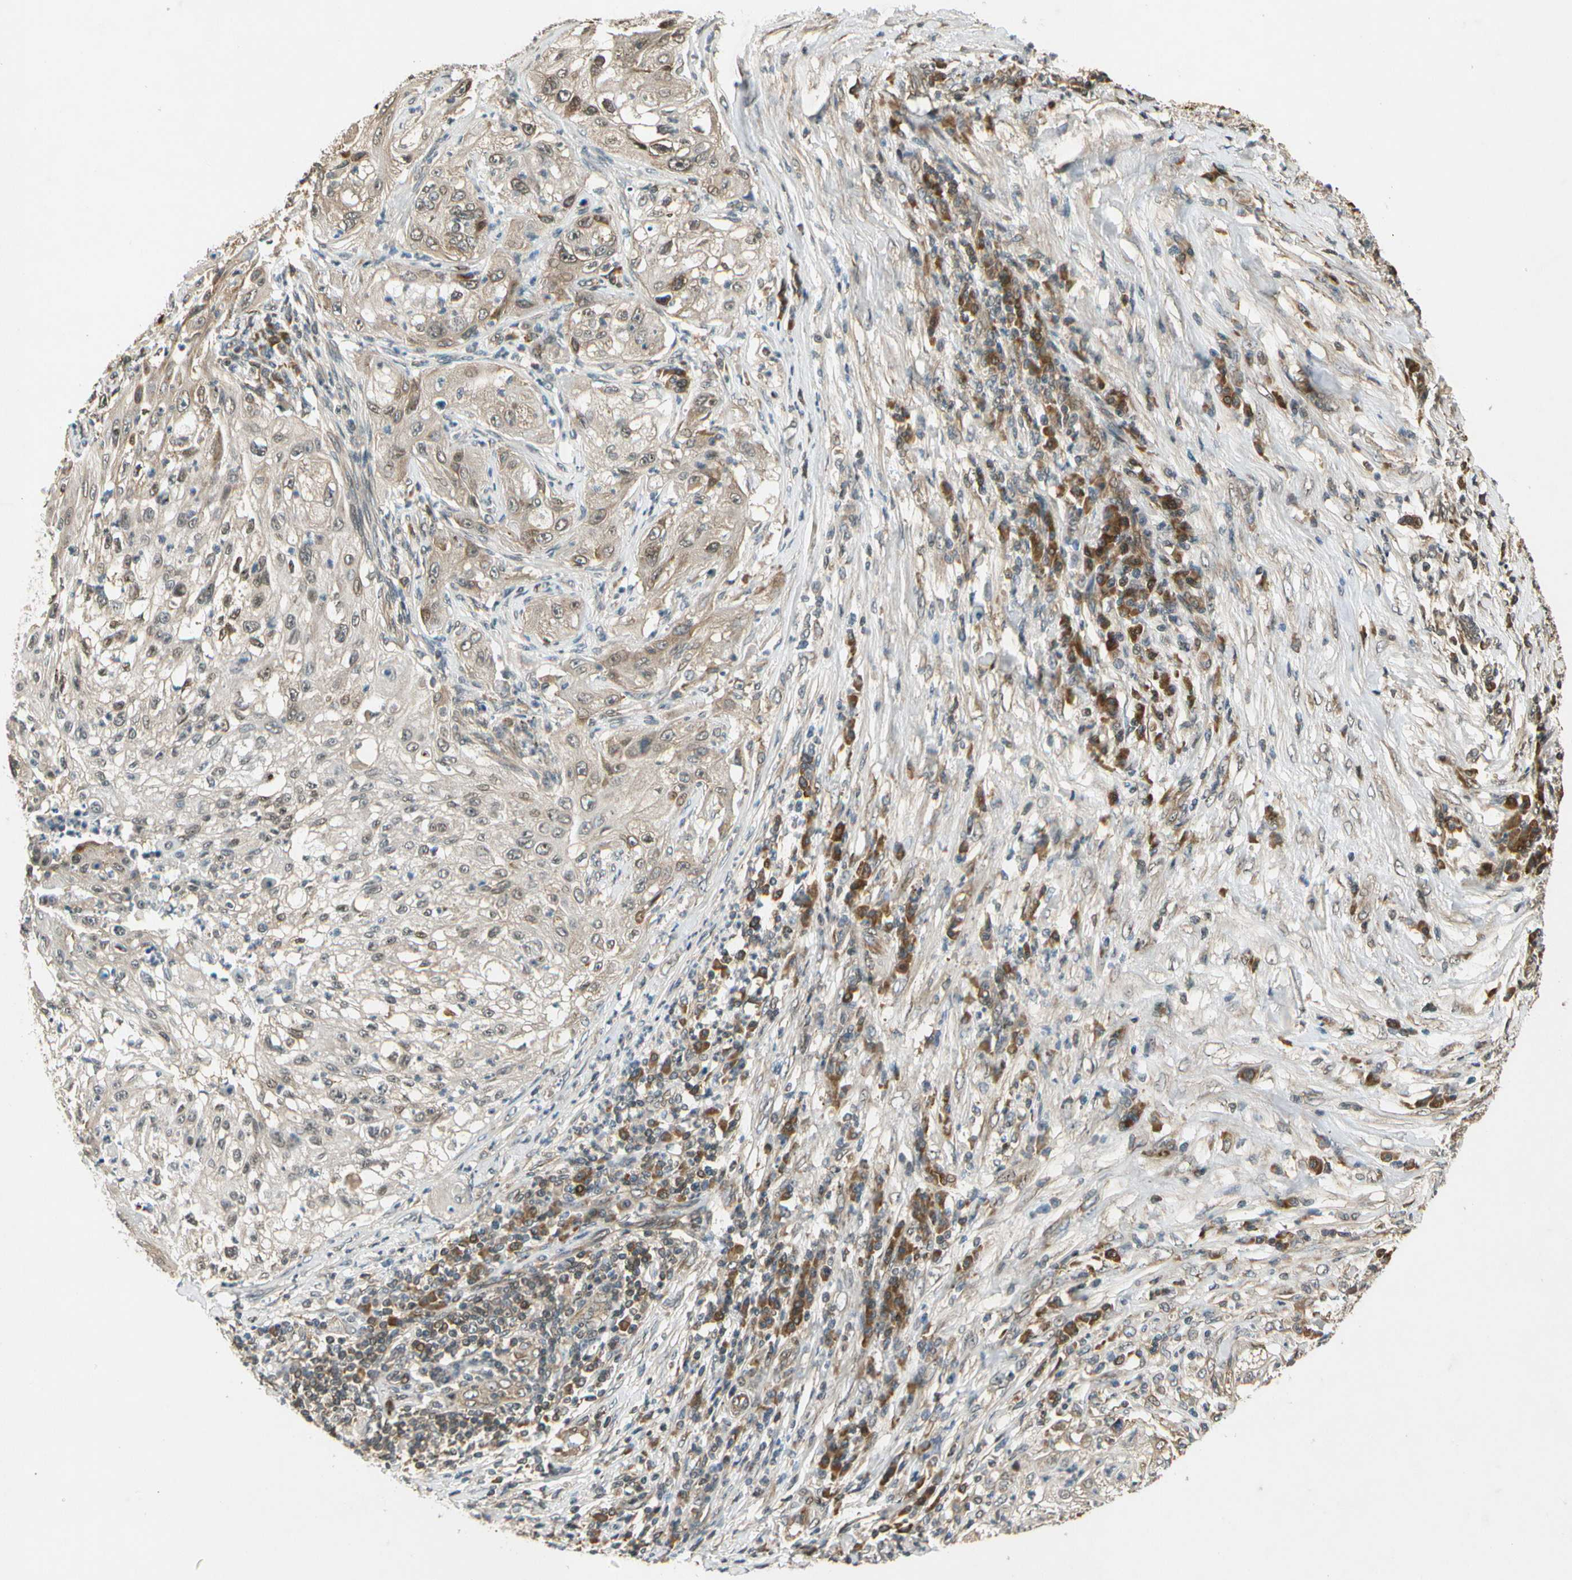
{"staining": {"intensity": "weak", "quantity": ">75%", "location": "cytoplasmic/membranous,nuclear"}, "tissue": "lung cancer", "cell_type": "Tumor cells", "image_type": "cancer", "snomed": [{"axis": "morphology", "description": "Inflammation, NOS"}, {"axis": "morphology", "description": "Squamous cell carcinoma, NOS"}, {"axis": "topography", "description": "Lymph node"}, {"axis": "topography", "description": "Soft tissue"}, {"axis": "topography", "description": "Lung"}], "caption": "Human squamous cell carcinoma (lung) stained for a protein (brown) demonstrates weak cytoplasmic/membranous and nuclear positive staining in approximately >75% of tumor cells.", "gene": "EIF1AX", "patient": {"sex": "male", "age": 66}}